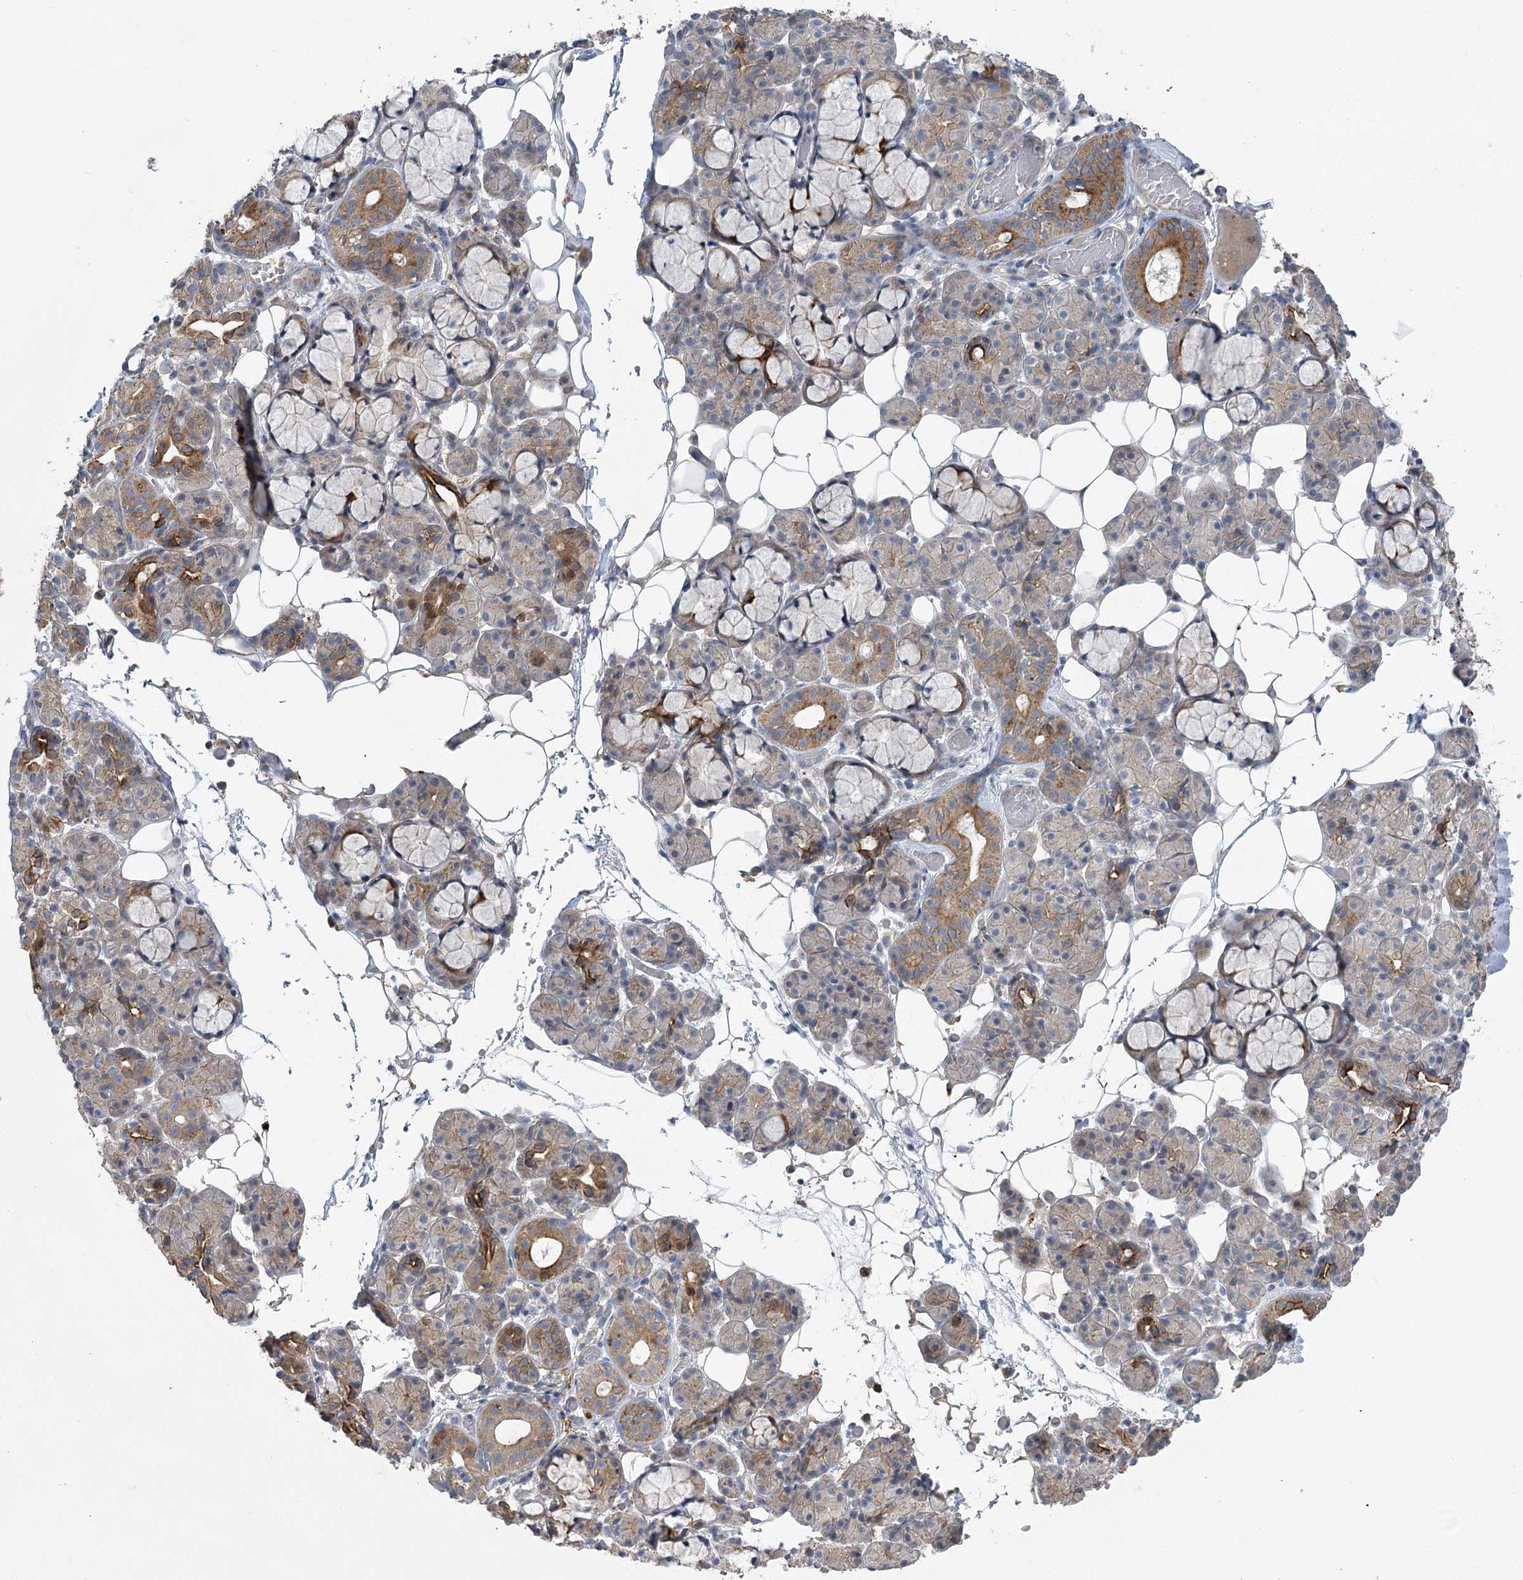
{"staining": {"intensity": "moderate", "quantity": "<25%", "location": "cytoplasmic/membranous"}, "tissue": "salivary gland", "cell_type": "Glandular cells", "image_type": "normal", "snomed": [{"axis": "morphology", "description": "Normal tissue, NOS"}, {"axis": "topography", "description": "Salivary gland"}], "caption": "Immunohistochemistry (IHC) micrograph of normal salivary gland: salivary gland stained using IHC exhibits low levels of moderate protein expression localized specifically in the cytoplasmic/membranous of glandular cells, appearing as a cytoplasmic/membranous brown color.", "gene": "SCN11A", "patient": {"sex": "male", "age": 63}}